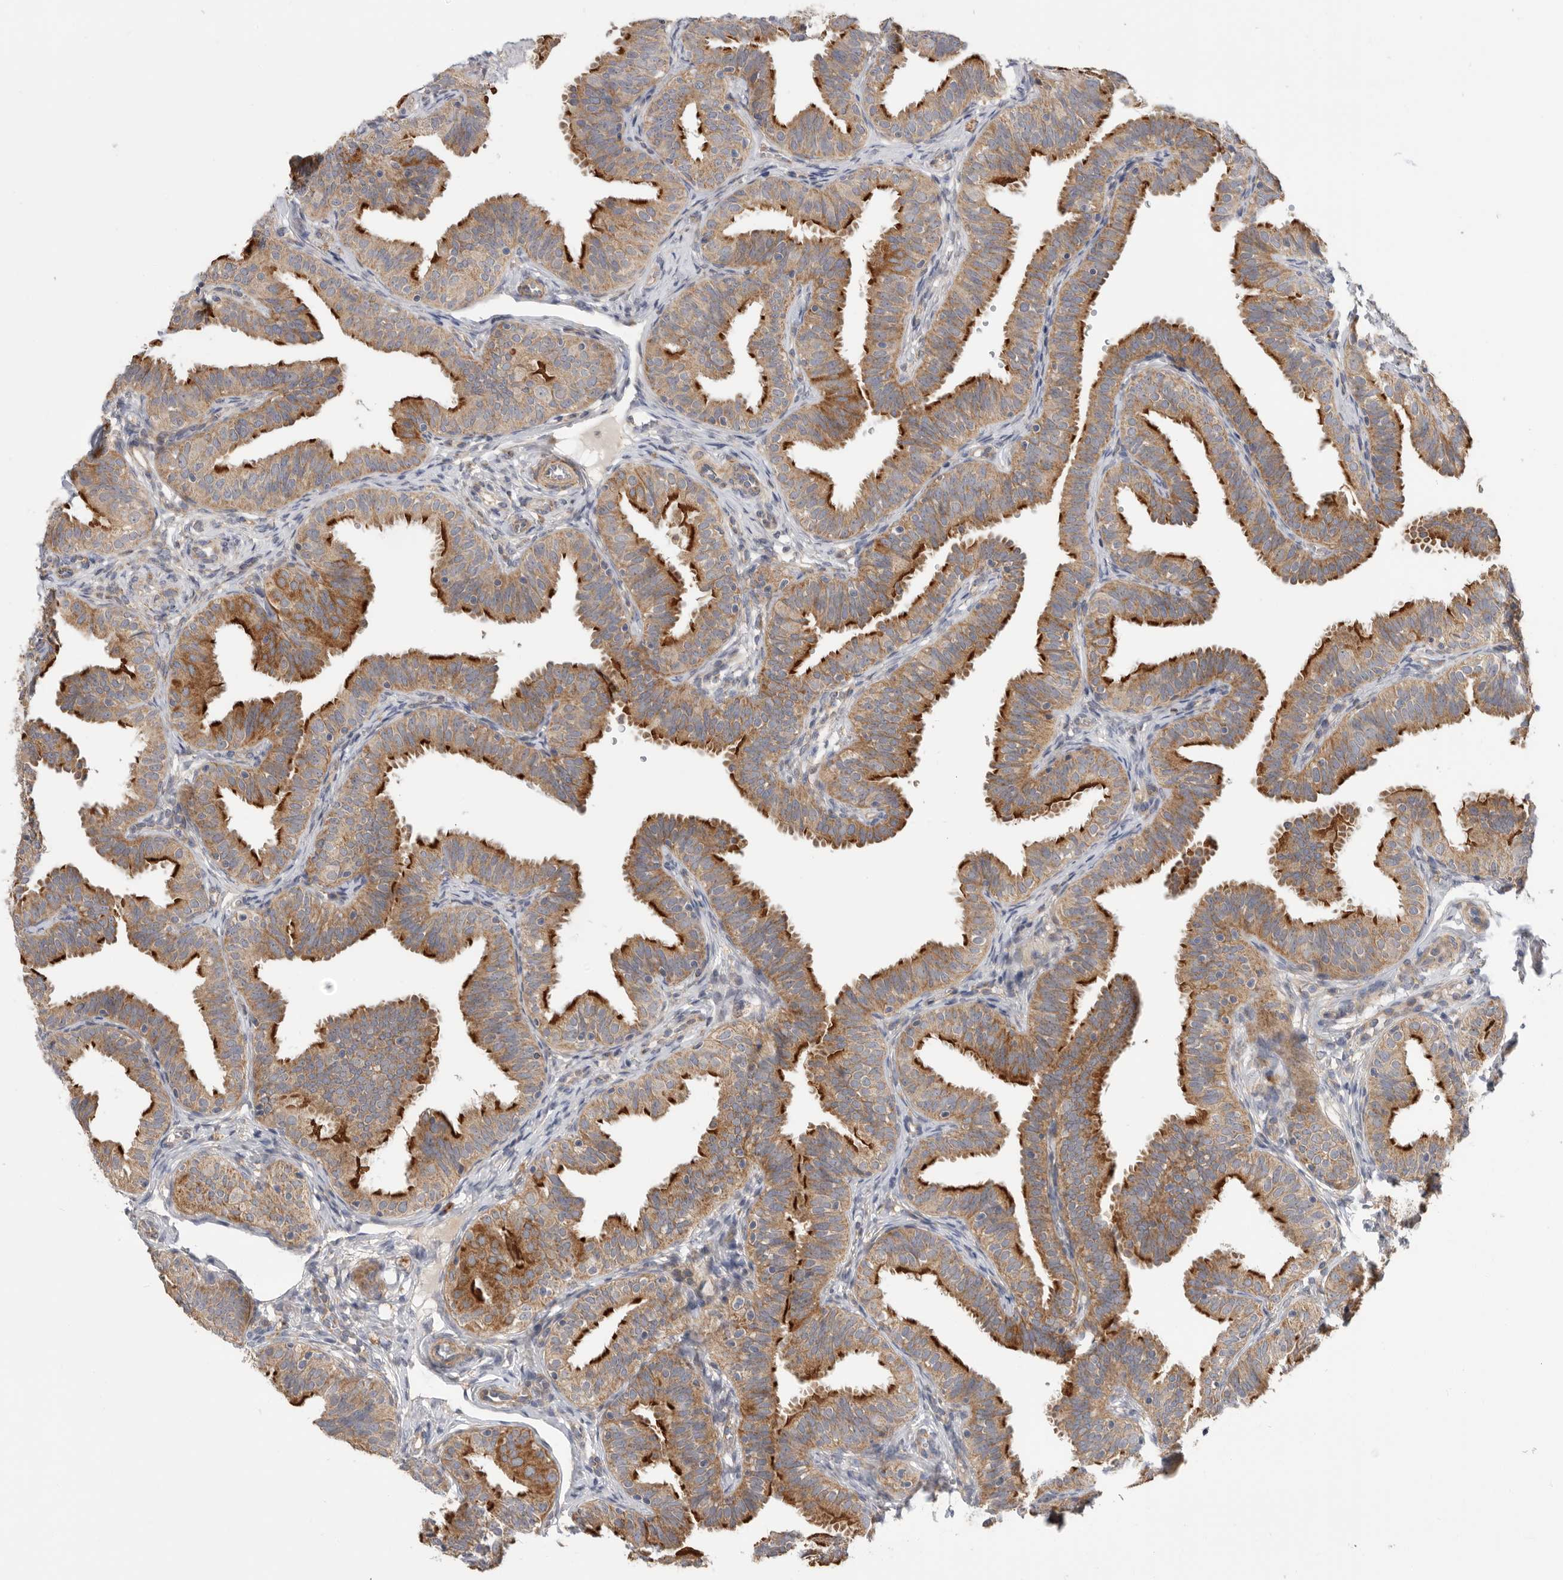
{"staining": {"intensity": "strong", "quantity": ">75%", "location": "cytoplasmic/membranous"}, "tissue": "fallopian tube", "cell_type": "Glandular cells", "image_type": "normal", "snomed": [{"axis": "morphology", "description": "Normal tissue, NOS"}, {"axis": "topography", "description": "Fallopian tube"}], "caption": "Immunohistochemical staining of benign fallopian tube exhibits strong cytoplasmic/membranous protein staining in approximately >75% of glandular cells.", "gene": "MTFR1L", "patient": {"sex": "female", "age": 35}}